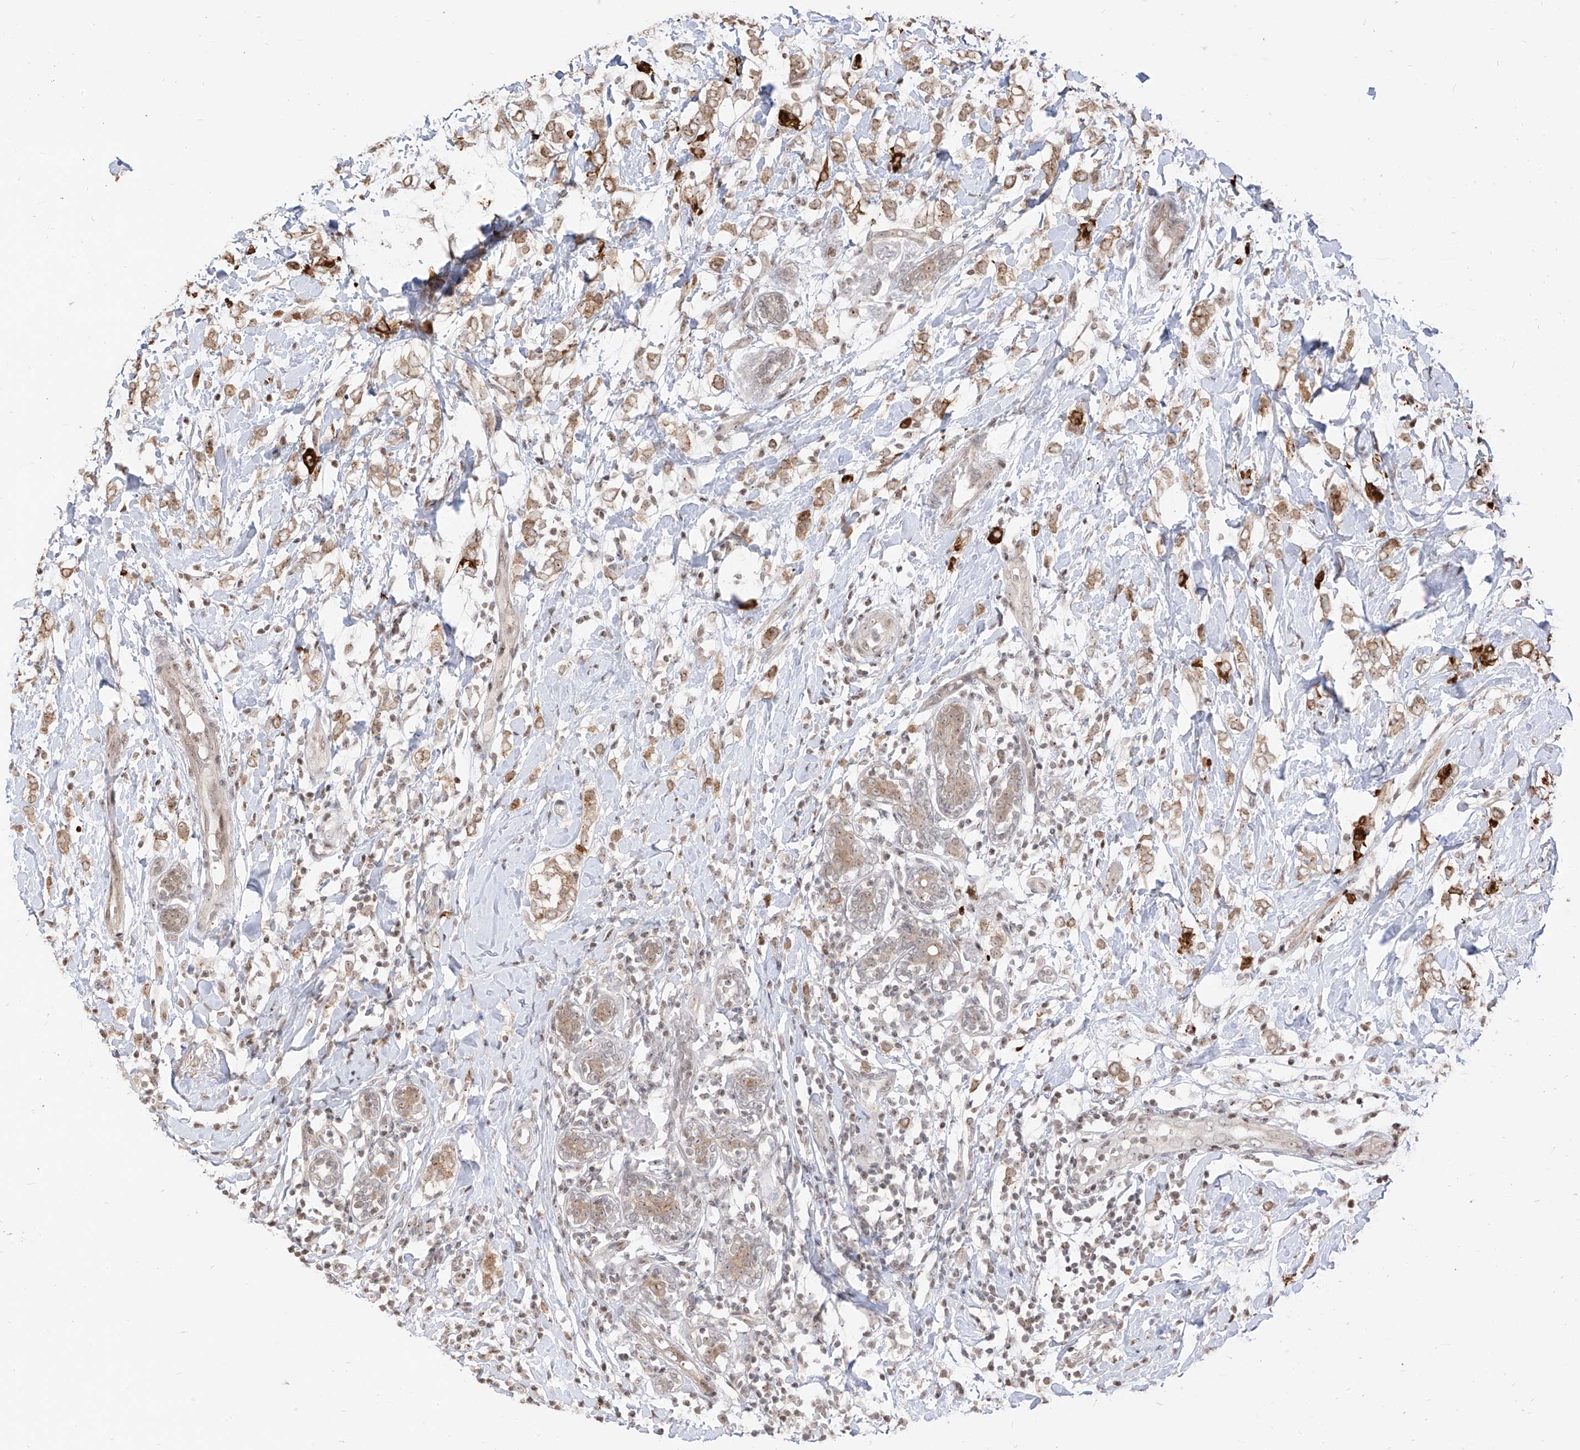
{"staining": {"intensity": "weak", "quantity": "25%-75%", "location": "cytoplasmic/membranous"}, "tissue": "breast cancer", "cell_type": "Tumor cells", "image_type": "cancer", "snomed": [{"axis": "morphology", "description": "Normal tissue, NOS"}, {"axis": "morphology", "description": "Lobular carcinoma"}, {"axis": "topography", "description": "Breast"}], "caption": "Immunohistochemistry (IHC) staining of breast cancer (lobular carcinoma), which shows low levels of weak cytoplasmic/membranous staining in approximately 25%-75% of tumor cells indicating weak cytoplasmic/membranous protein staining. The staining was performed using DAB (brown) for protein detection and nuclei were counterstained in hematoxylin (blue).", "gene": "VMP1", "patient": {"sex": "female", "age": 47}}